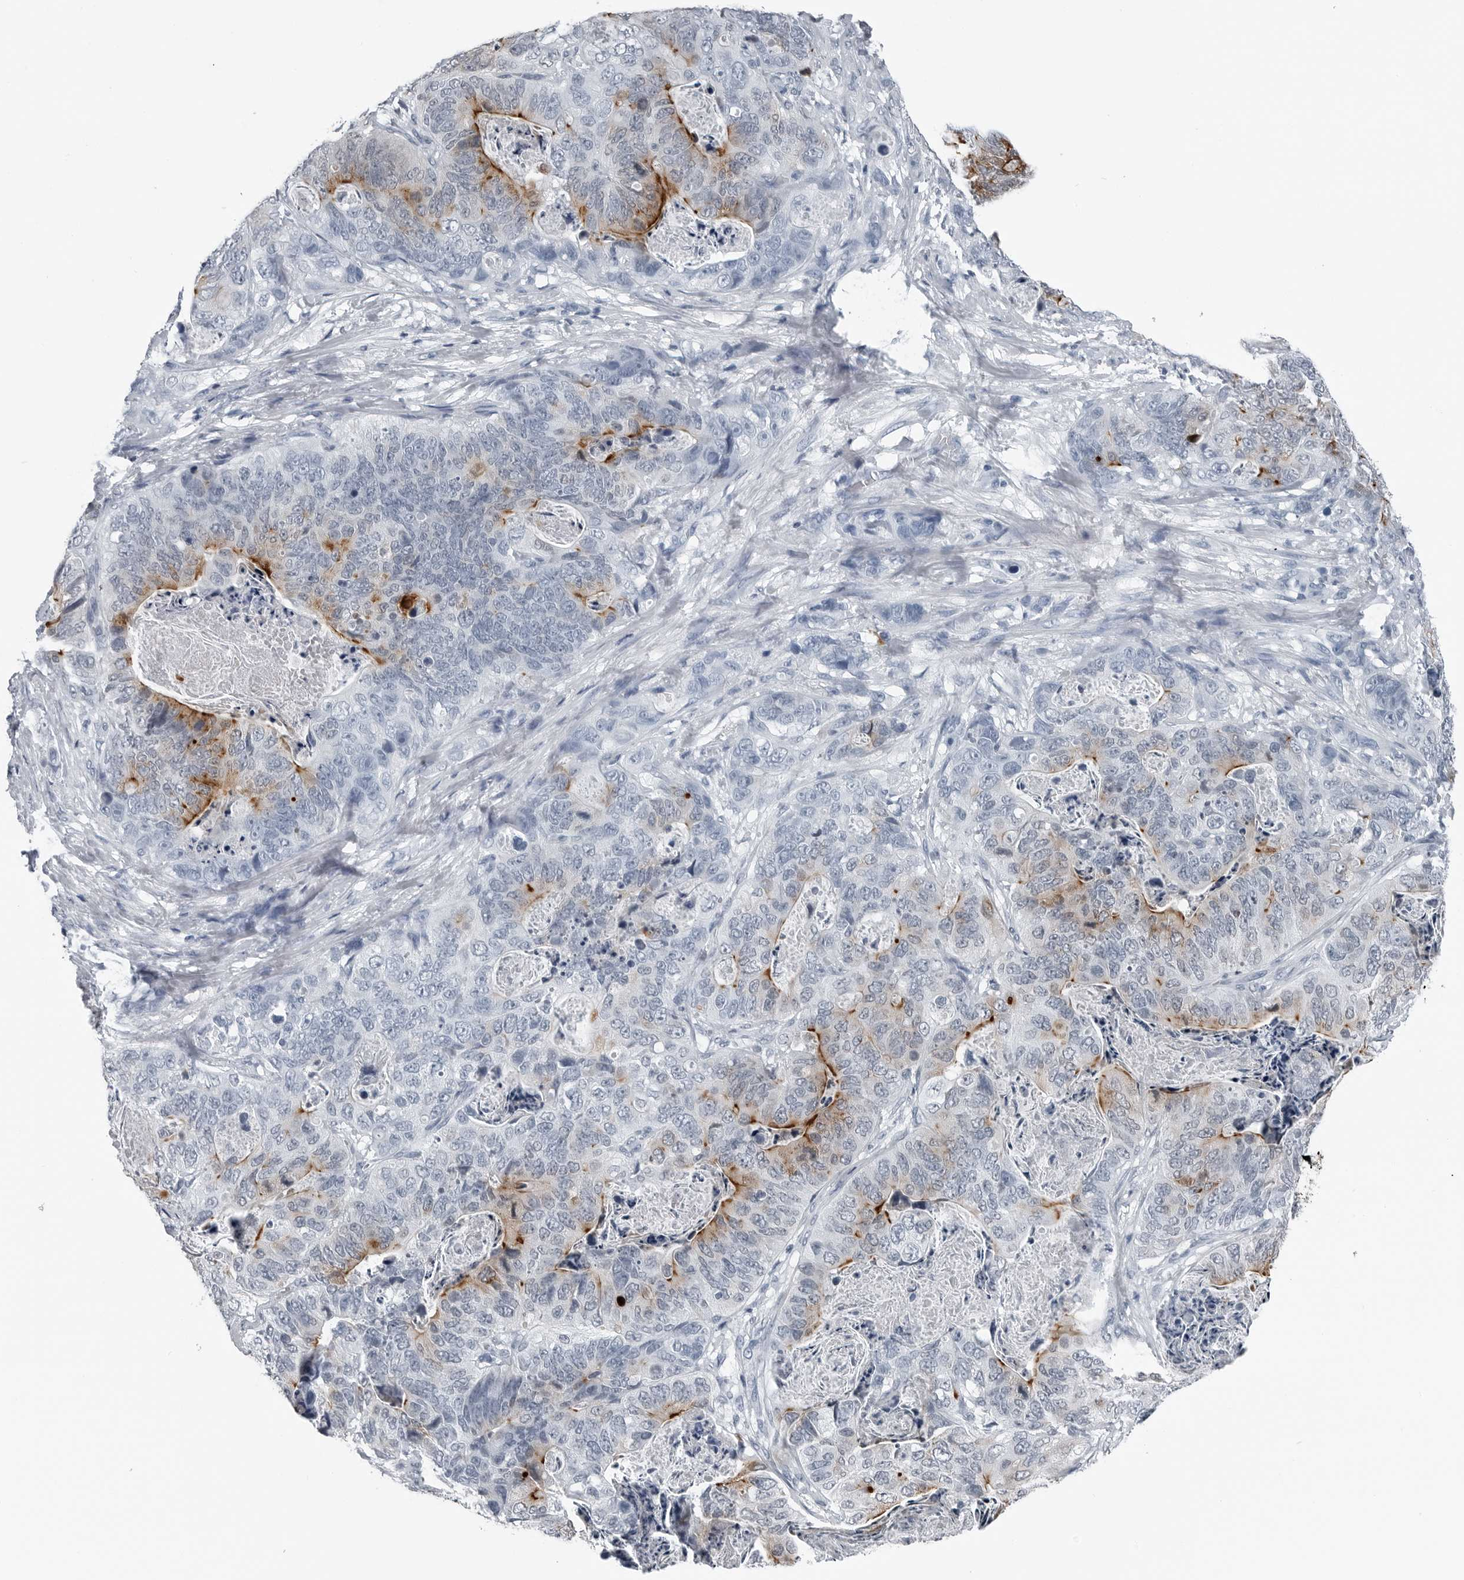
{"staining": {"intensity": "moderate", "quantity": "<25%", "location": "cytoplasmic/membranous"}, "tissue": "stomach cancer", "cell_type": "Tumor cells", "image_type": "cancer", "snomed": [{"axis": "morphology", "description": "Normal tissue, NOS"}, {"axis": "morphology", "description": "Adenocarcinoma, NOS"}, {"axis": "topography", "description": "Stomach"}], "caption": "Tumor cells display moderate cytoplasmic/membranous staining in approximately <25% of cells in stomach cancer (adenocarcinoma).", "gene": "SPINK1", "patient": {"sex": "female", "age": 89}}